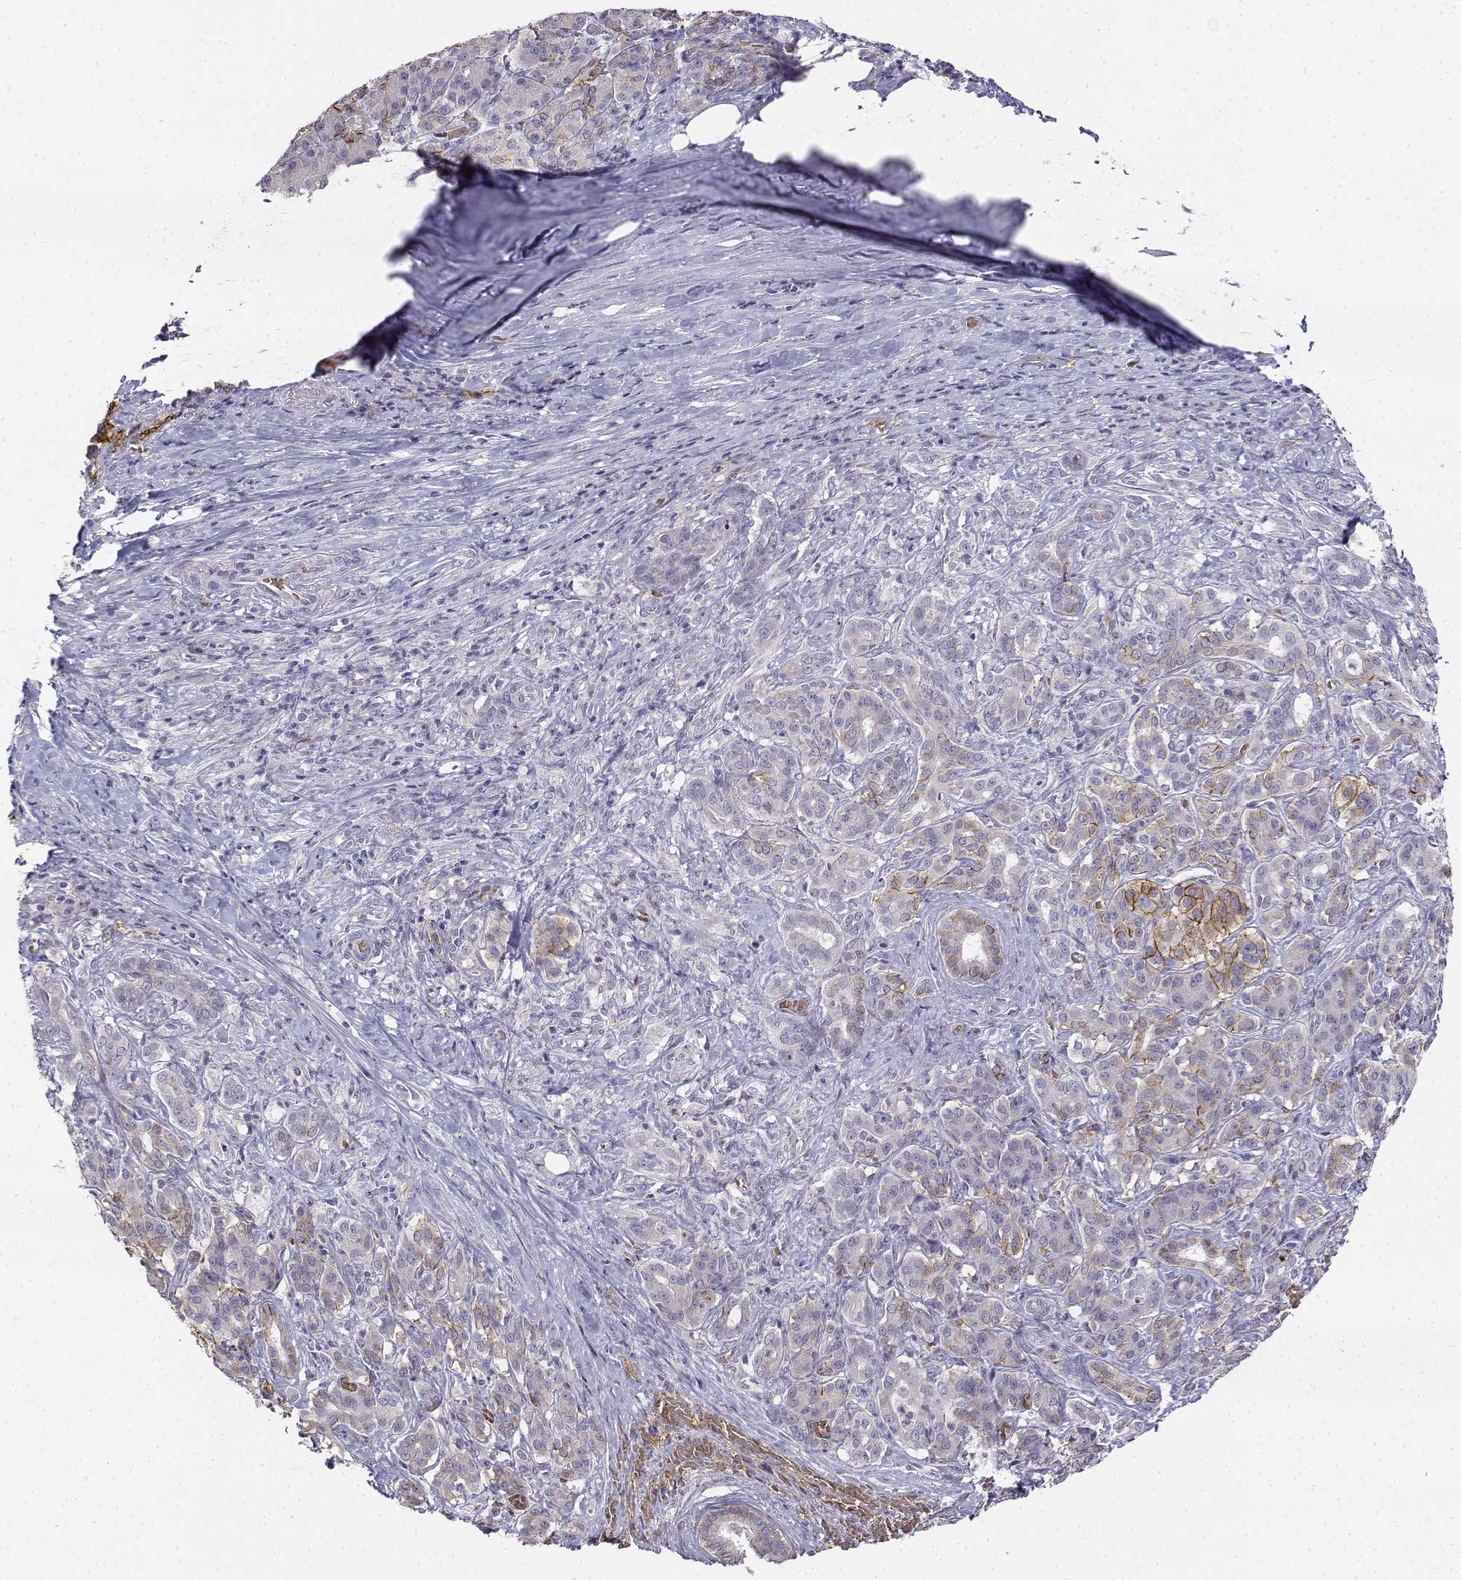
{"staining": {"intensity": "moderate", "quantity": "<25%", "location": "cytoplasmic/membranous"}, "tissue": "pancreatic cancer", "cell_type": "Tumor cells", "image_type": "cancer", "snomed": [{"axis": "morphology", "description": "Normal tissue, NOS"}, {"axis": "morphology", "description": "Inflammation, NOS"}, {"axis": "morphology", "description": "Adenocarcinoma, NOS"}, {"axis": "topography", "description": "Pancreas"}], "caption": "This is an image of immunohistochemistry staining of pancreatic adenocarcinoma, which shows moderate positivity in the cytoplasmic/membranous of tumor cells.", "gene": "CADM1", "patient": {"sex": "male", "age": 57}}